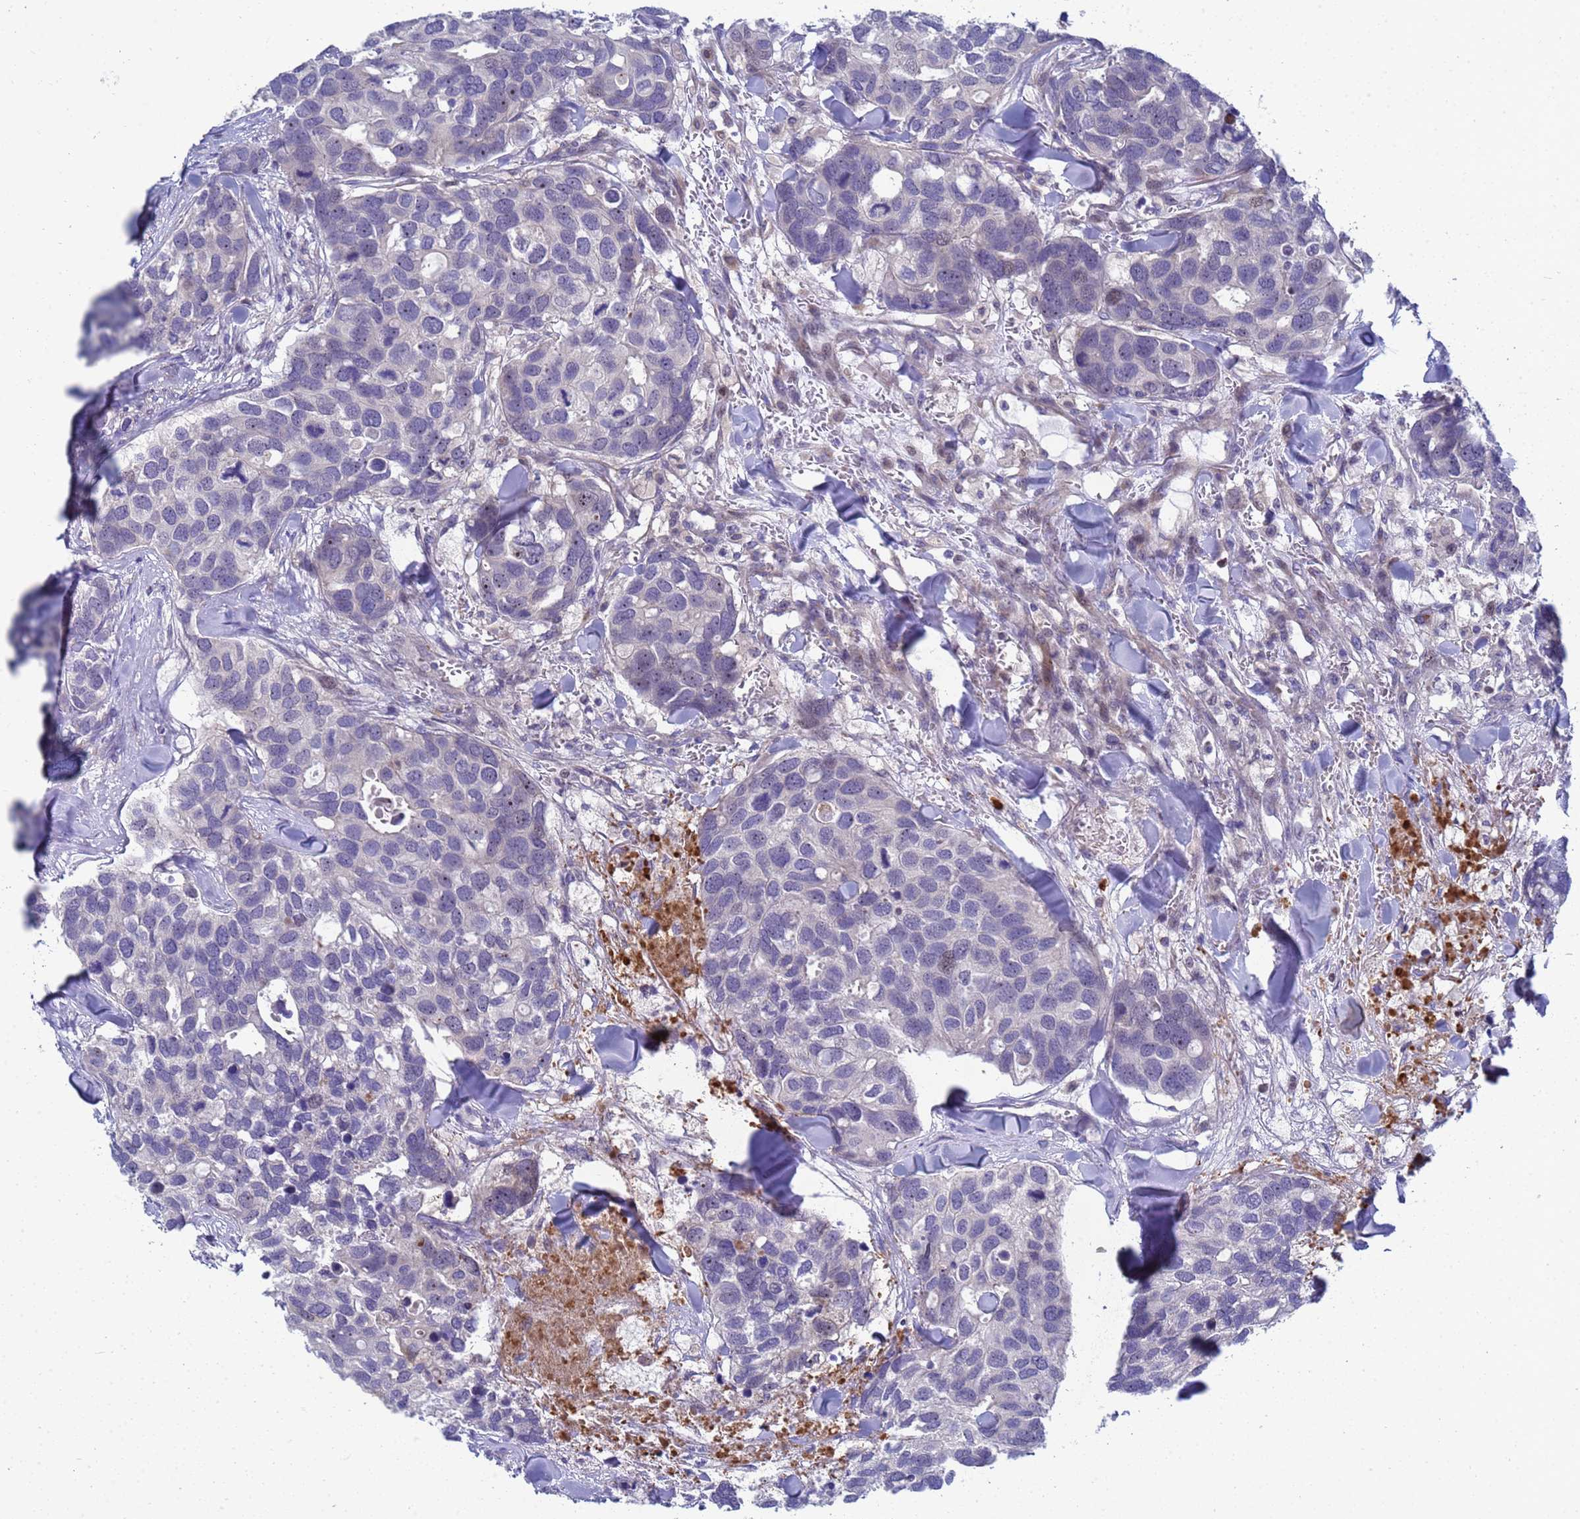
{"staining": {"intensity": "negative", "quantity": "none", "location": "none"}, "tissue": "breast cancer", "cell_type": "Tumor cells", "image_type": "cancer", "snomed": [{"axis": "morphology", "description": "Duct carcinoma"}, {"axis": "topography", "description": "Breast"}], "caption": "This is an immunohistochemistry histopathology image of human breast cancer (intraductal carcinoma). There is no staining in tumor cells.", "gene": "ENOSF1", "patient": {"sex": "female", "age": 83}}